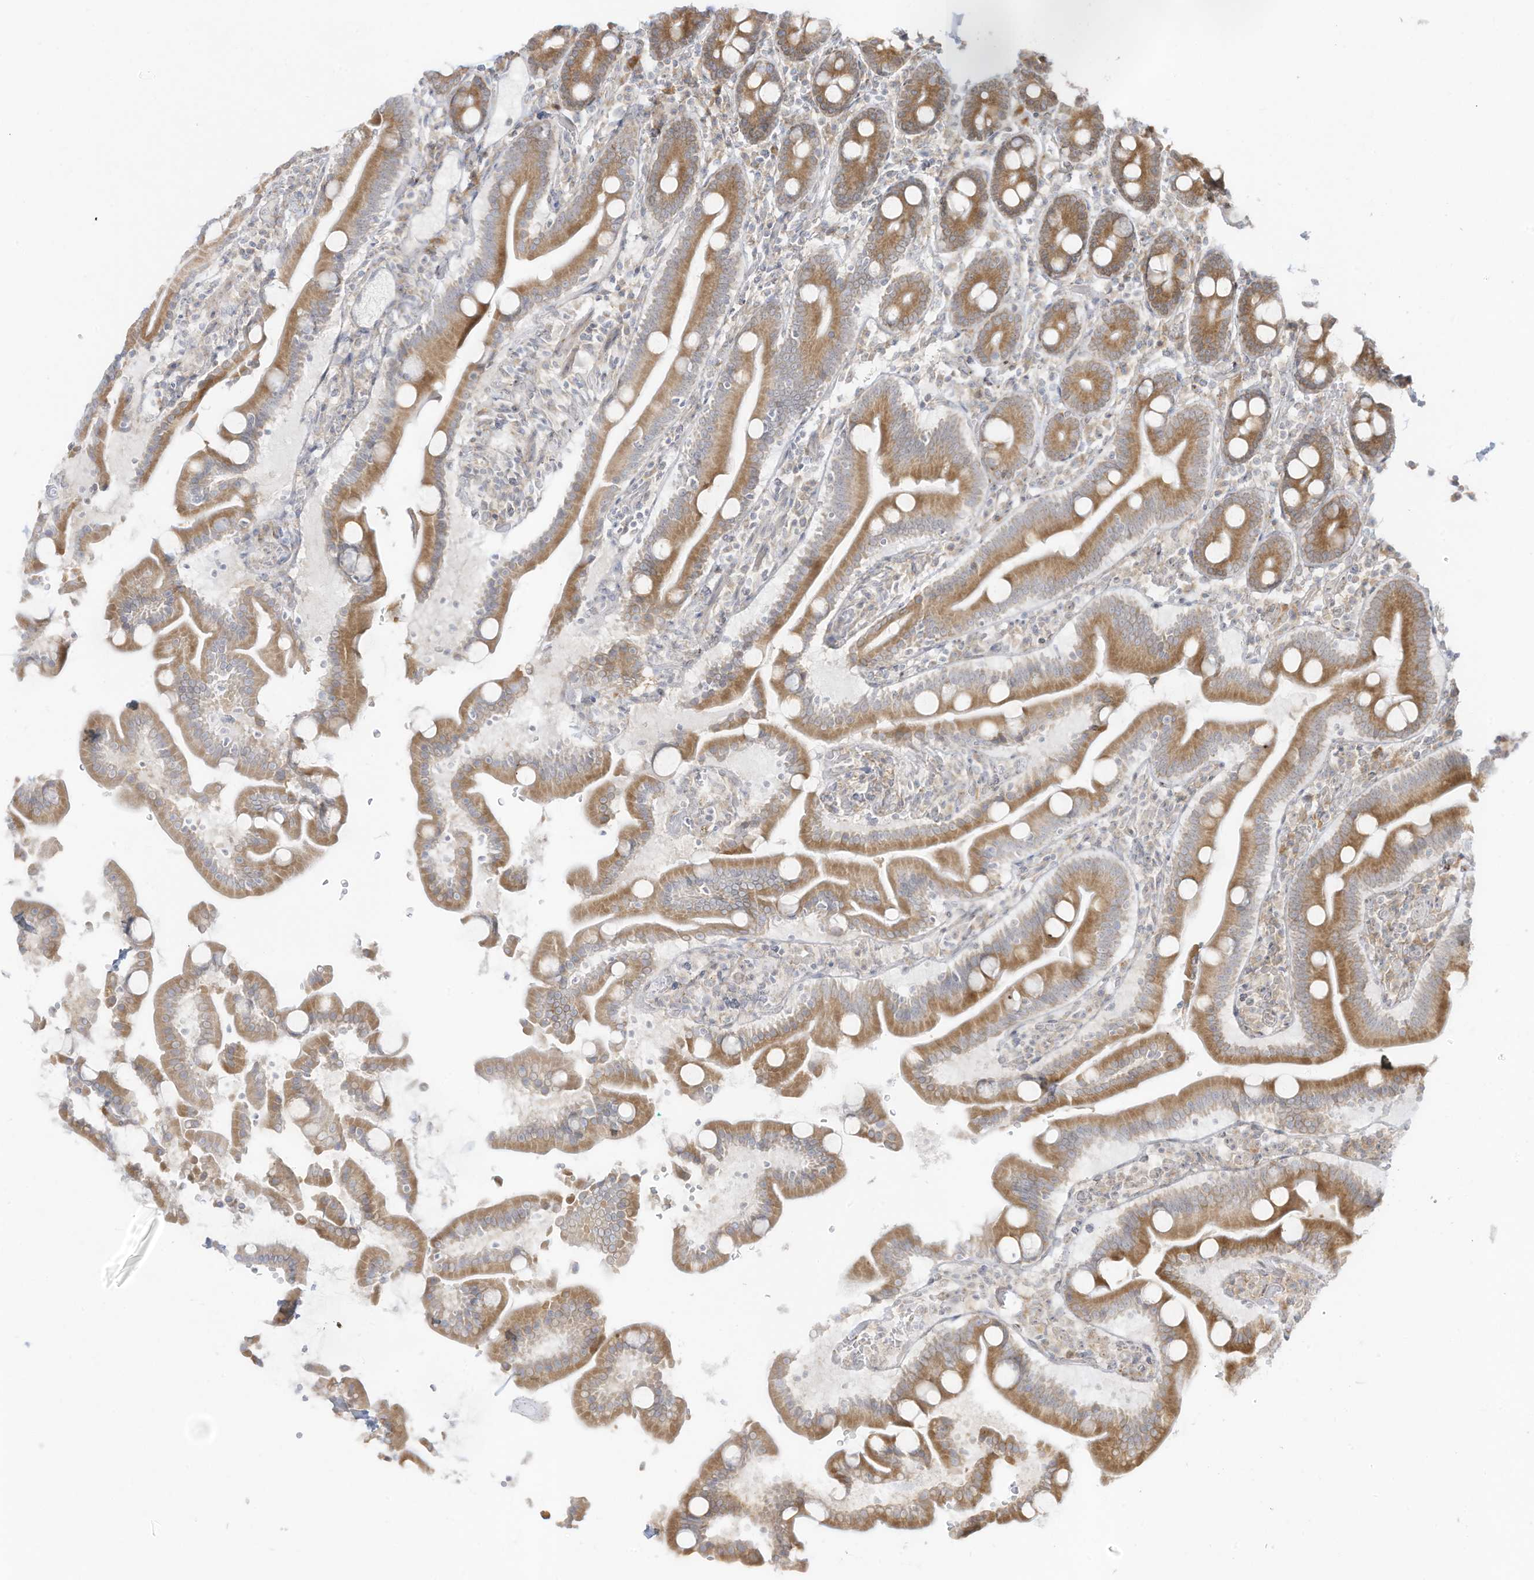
{"staining": {"intensity": "moderate", "quantity": "25%-75%", "location": "cytoplasmic/membranous"}, "tissue": "duodenum", "cell_type": "Glandular cells", "image_type": "normal", "snomed": [{"axis": "morphology", "description": "Normal tissue, NOS"}, {"axis": "topography", "description": "Duodenum"}], "caption": "Human duodenum stained for a protein (brown) reveals moderate cytoplasmic/membranous positive staining in about 25%-75% of glandular cells.", "gene": "PTK6", "patient": {"sex": "male", "age": 55}}